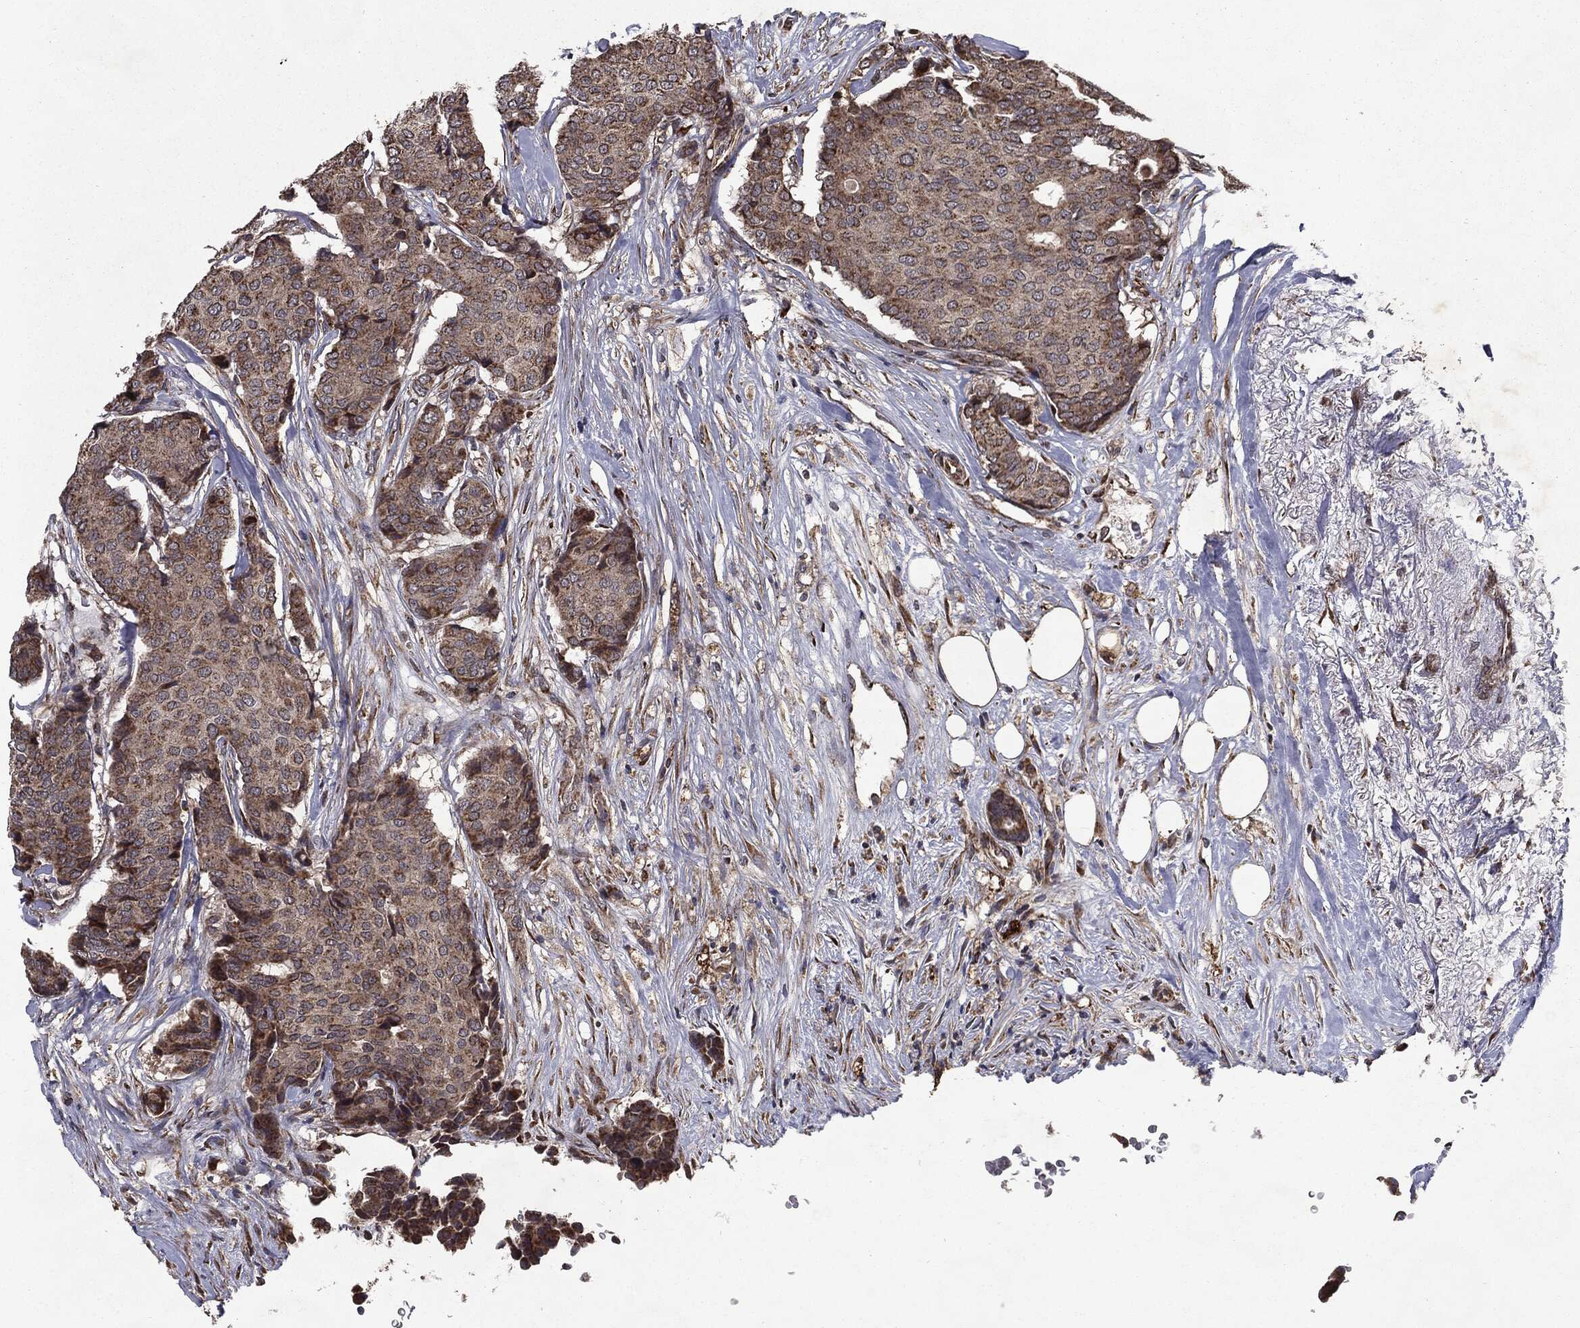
{"staining": {"intensity": "moderate", "quantity": ">75%", "location": "cytoplasmic/membranous"}, "tissue": "breast cancer", "cell_type": "Tumor cells", "image_type": "cancer", "snomed": [{"axis": "morphology", "description": "Duct carcinoma"}, {"axis": "topography", "description": "Breast"}], "caption": "Immunohistochemical staining of human invasive ductal carcinoma (breast) shows medium levels of moderate cytoplasmic/membranous protein staining in approximately >75% of tumor cells.", "gene": "HDAC5", "patient": {"sex": "female", "age": 75}}